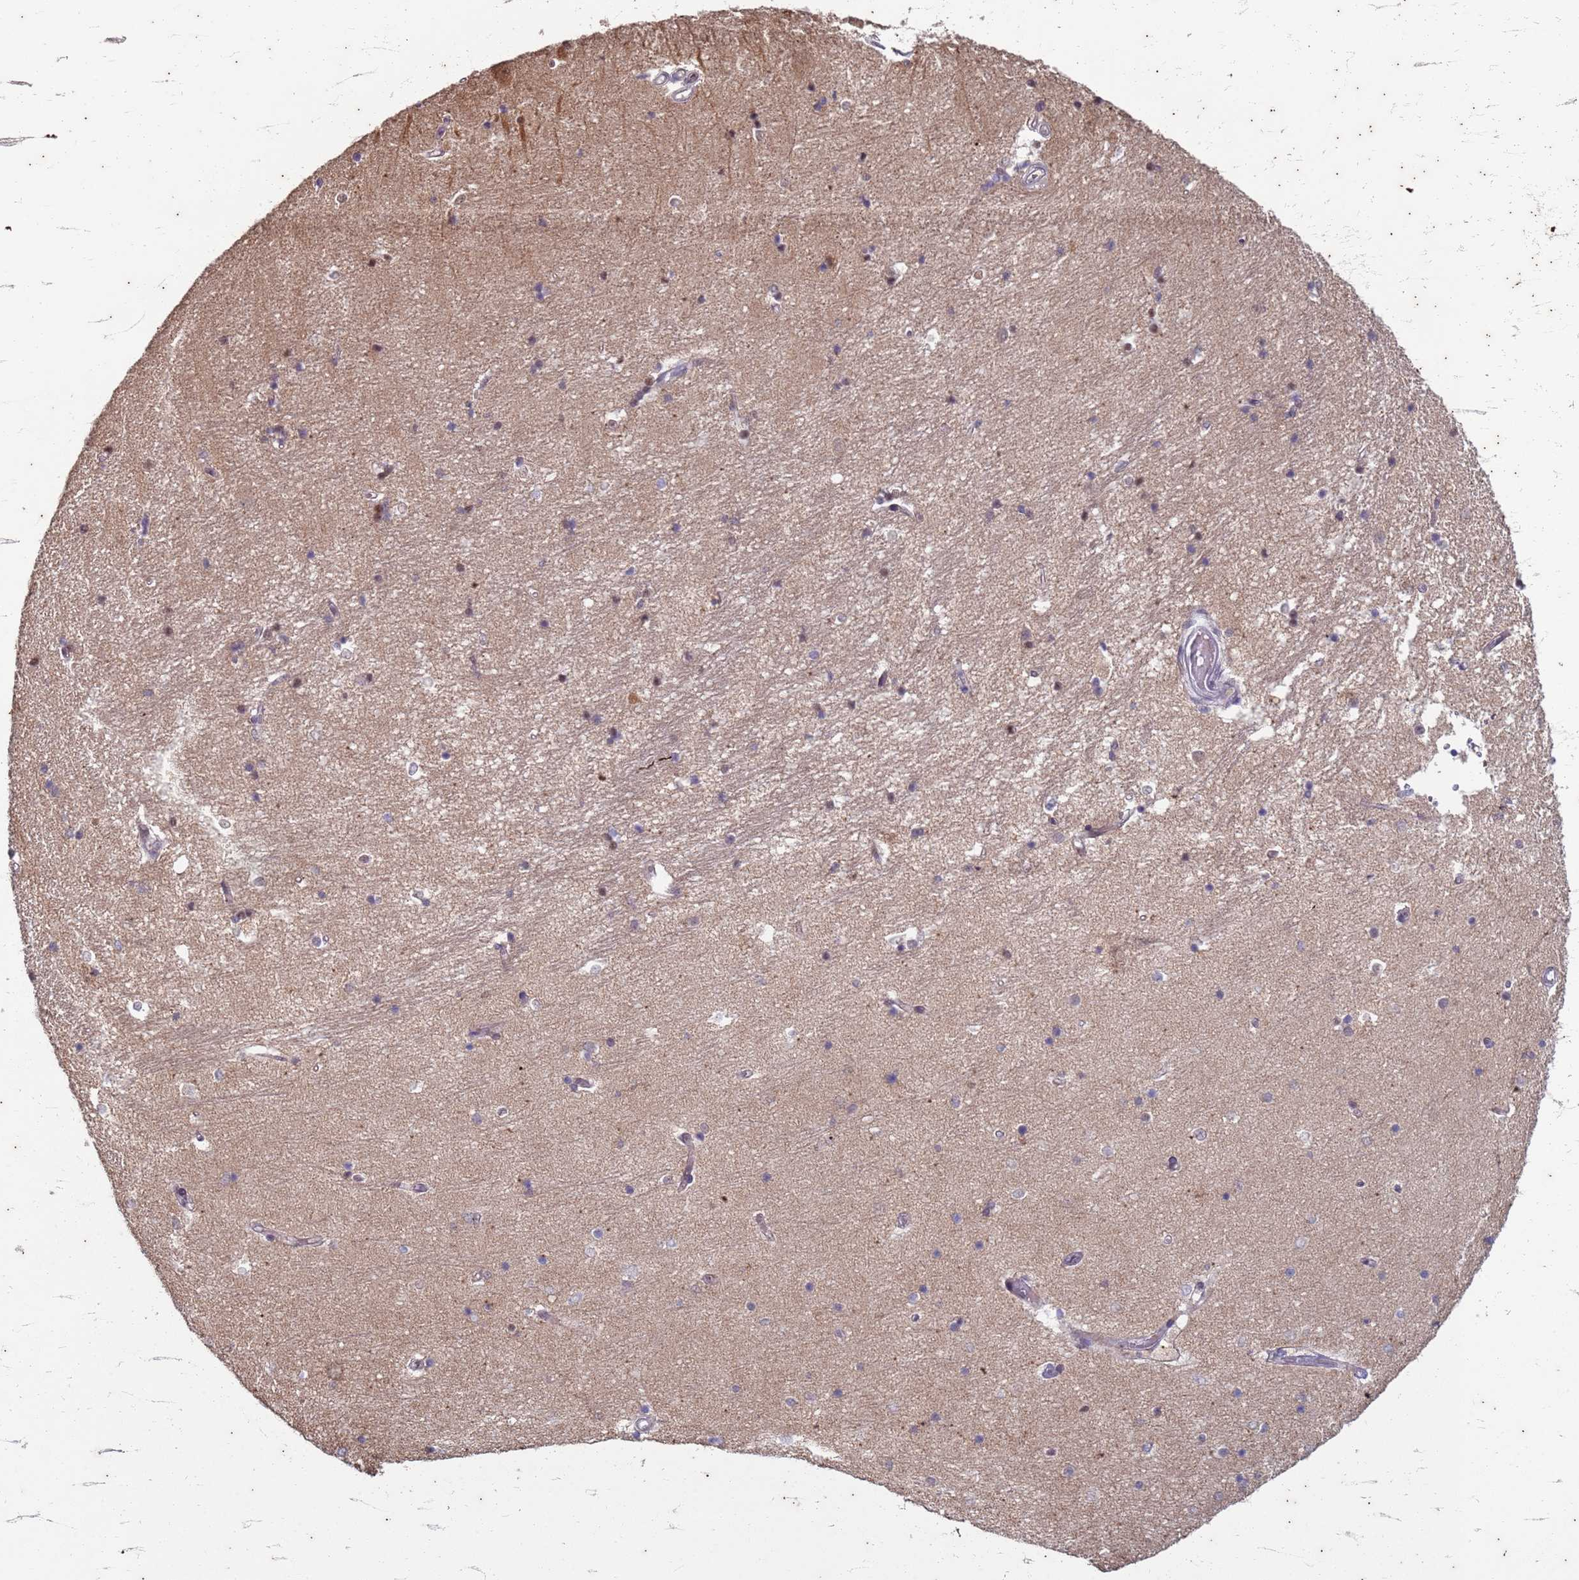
{"staining": {"intensity": "negative", "quantity": "none", "location": "none"}, "tissue": "hippocampus", "cell_type": "Glial cells", "image_type": "normal", "snomed": [{"axis": "morphology", "description": "Normal tissue, NOS"}, {"axis": "topography", "description": "Hippocampus"}], "caption": "The immunohistochemistry (IHC) image has no significant positivity in glial cells of hippocampus.", "gene": "TRMT6", "patient": {"sex": "male", "age": 45}}